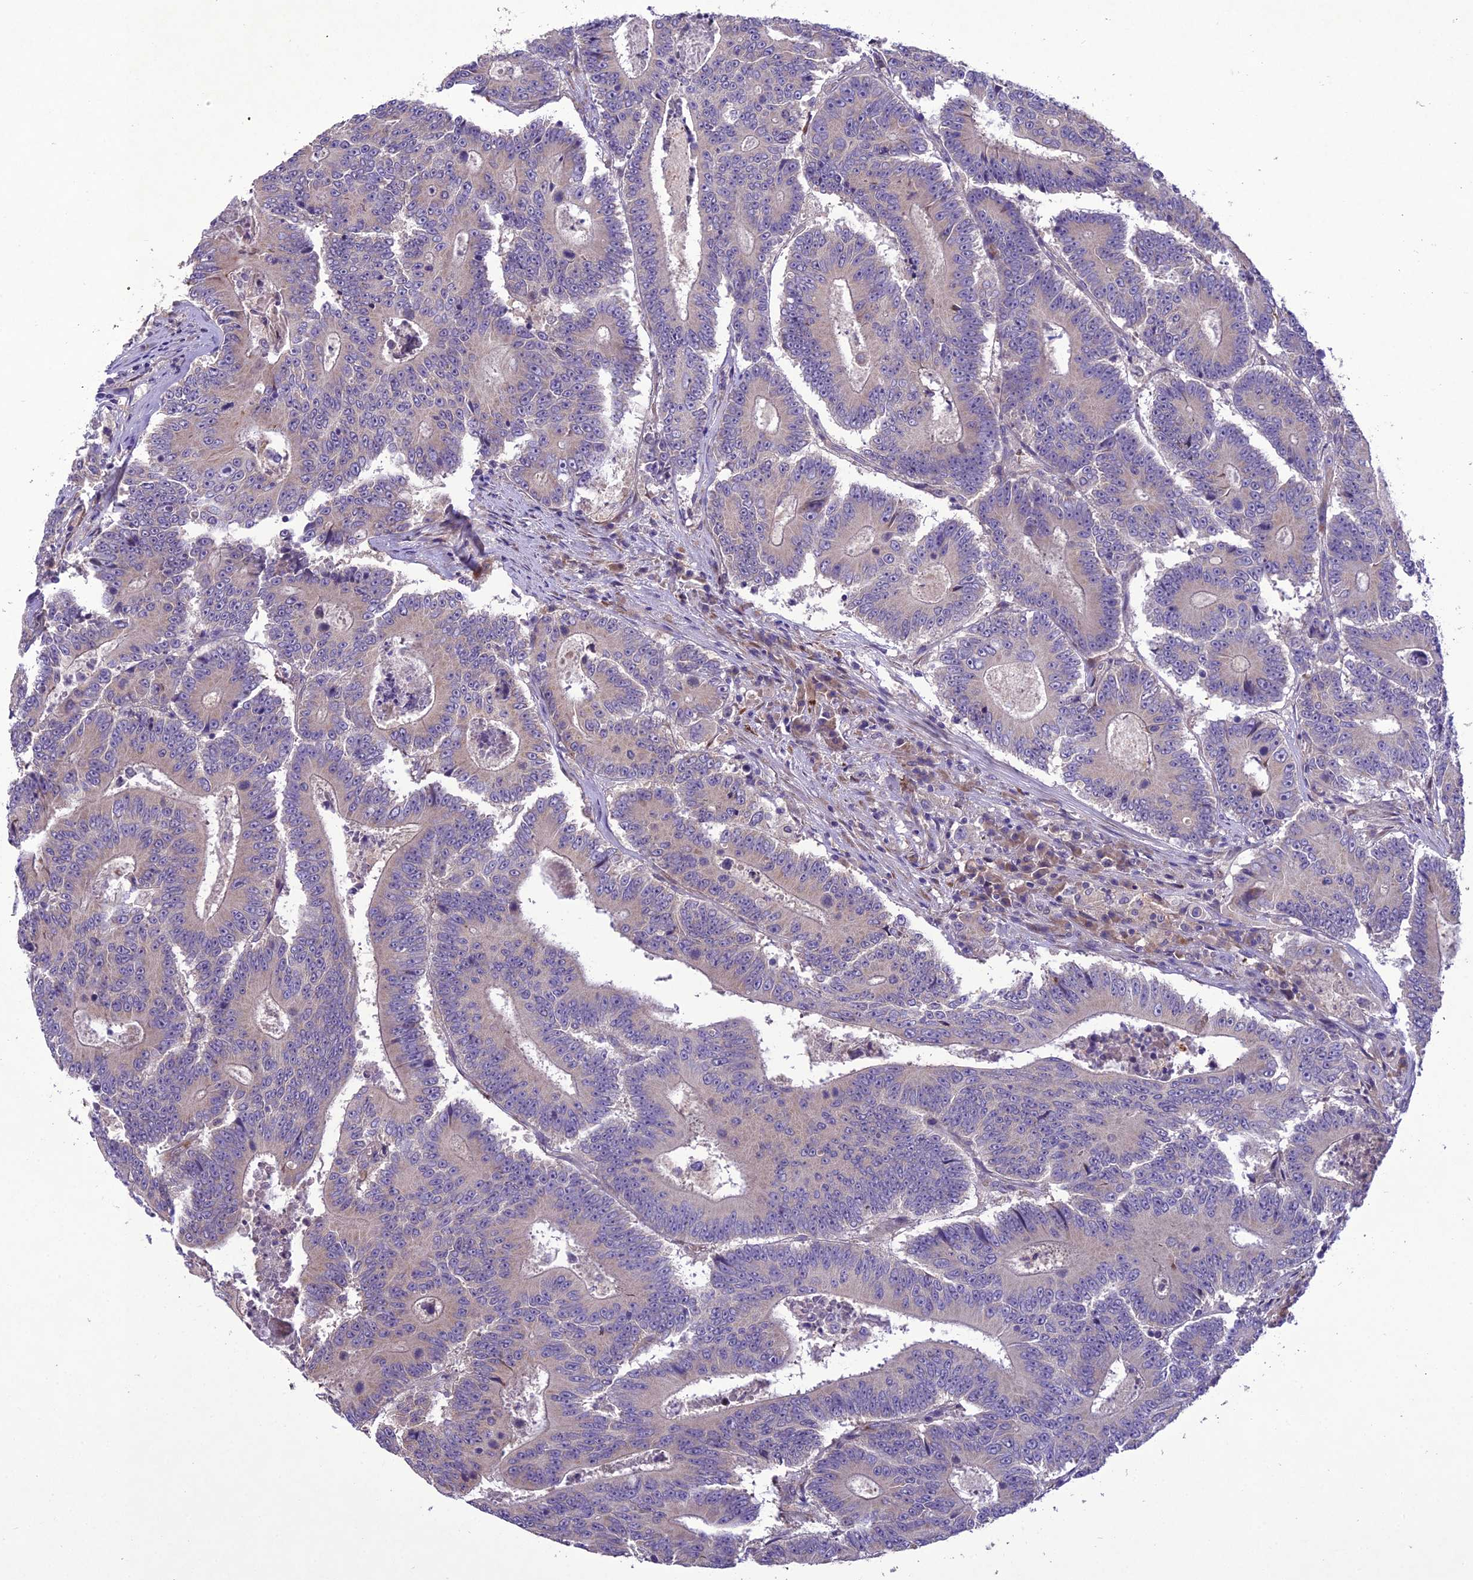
{"staining": {"intensity": "weak", "quantity": "<25%", "location": "cytoplasmic/membranous"}, "tissue": "colorectal cancer", "cell_type": "Tumor cells", "image_type": "cancer", "snomed": [{"axis": "morphology", "description": "Adenocarcinoma, NOS"}, {"axis": "topography", "description": "Colon"}], "caption": "Immunohistochemistry of colorectal cancer (adenocarcinoma) exhibits no staining in tumor cells.", "gene": "CENPL", "patient": {"sex": "male", "age": 83}}